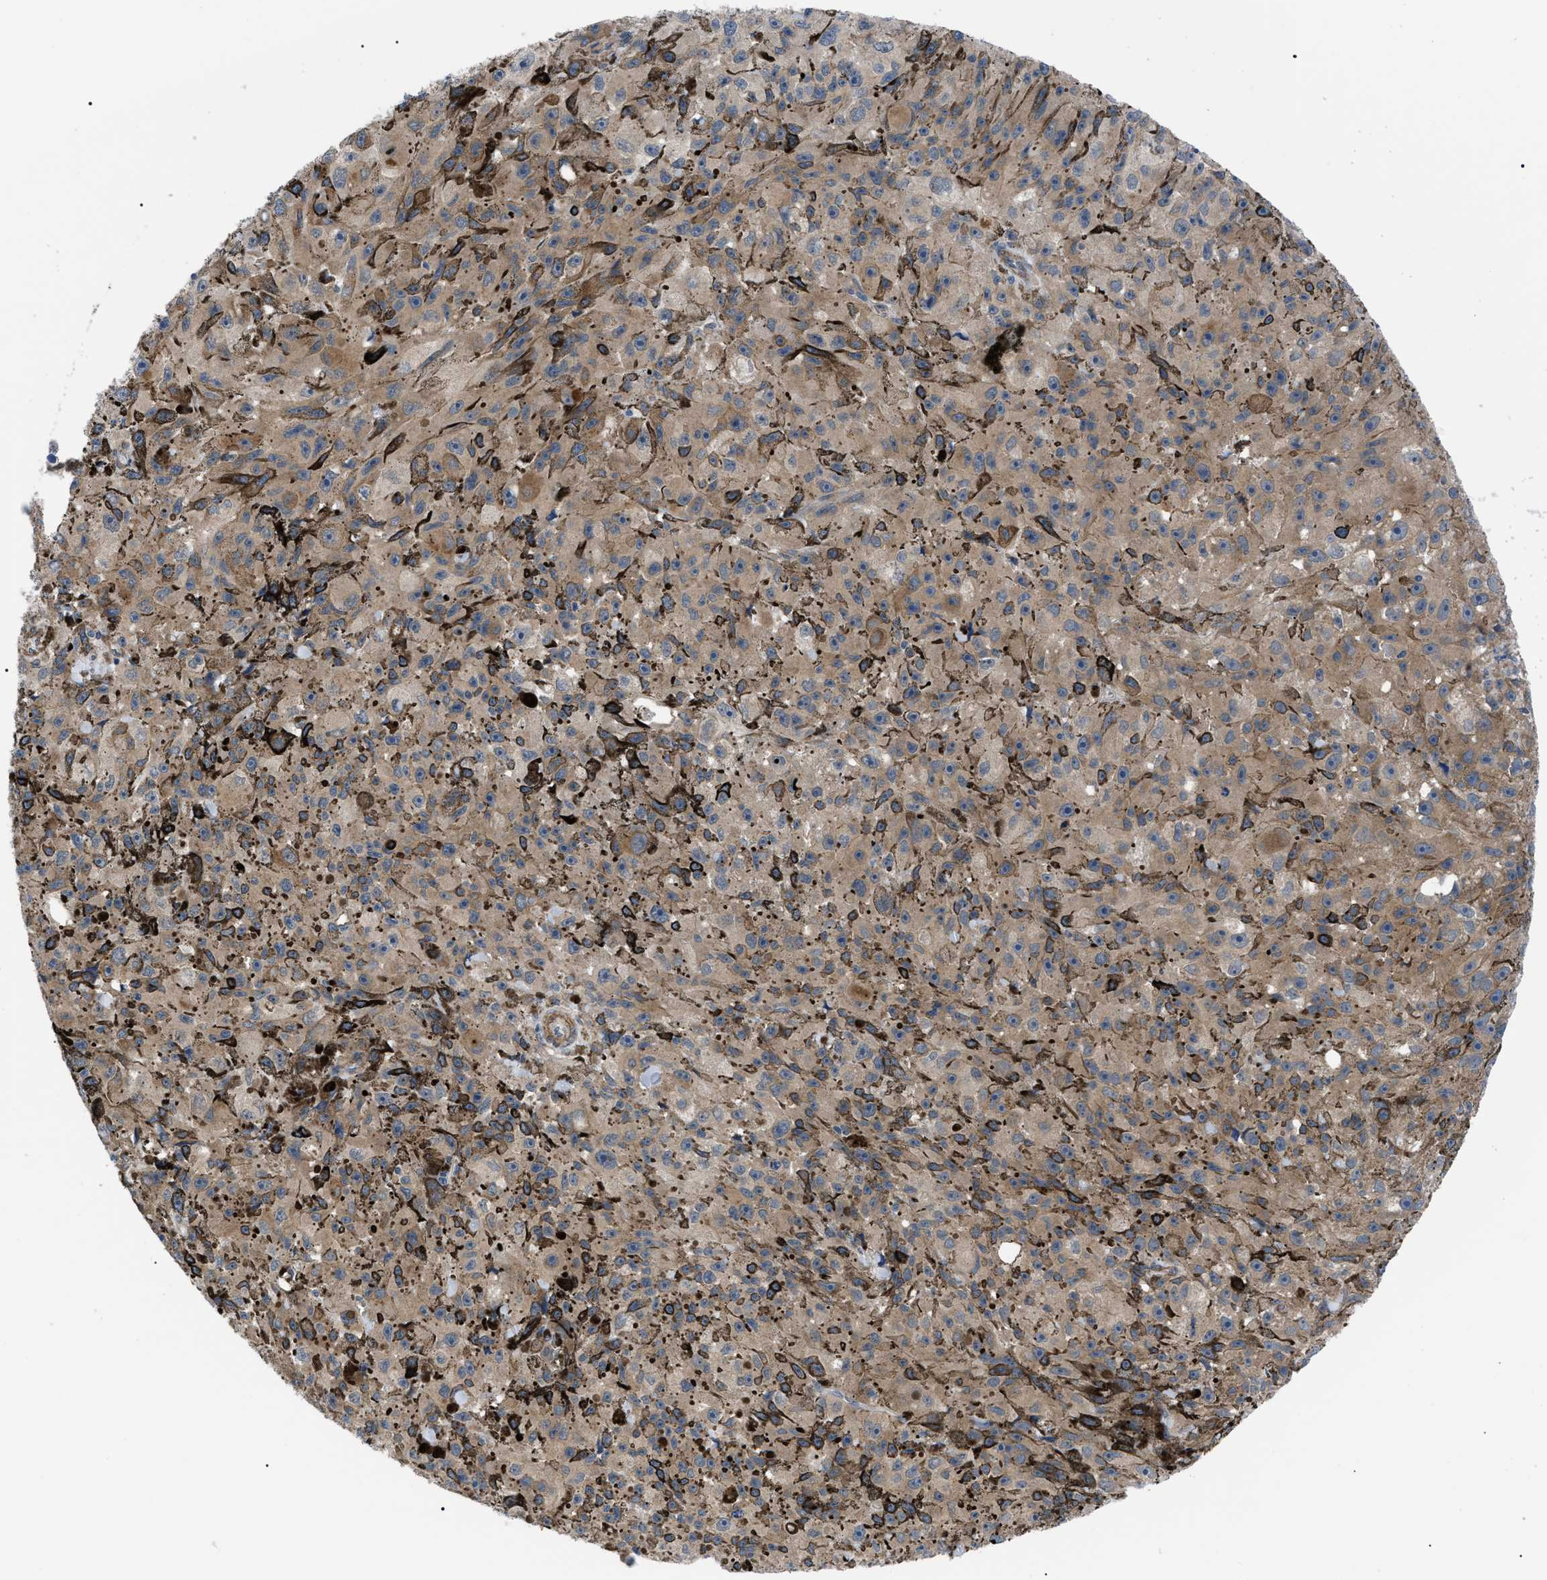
{"staining": {"intensity": "moderate", "quantity": ">75%", "location": "cytoplasmic/membranous"}, "tissue": "melanoma", "cell_type": "Tumor cells", "image_type": "cancer", "snomed": [{"axis": "morphology", "description": "Malignant melanoma, NOS"}, {"axis": "topography", "description": "Skin"}], "caption": "Malignant melanoma was stained to show a protein in brown. There is medium levels of moderate cytoplasmic/membranous staining in about >75% of tumor cells. Nuclei are stained in blue.", "gene": "MYO10", "patient": {"sex": "female", "age": 104}}